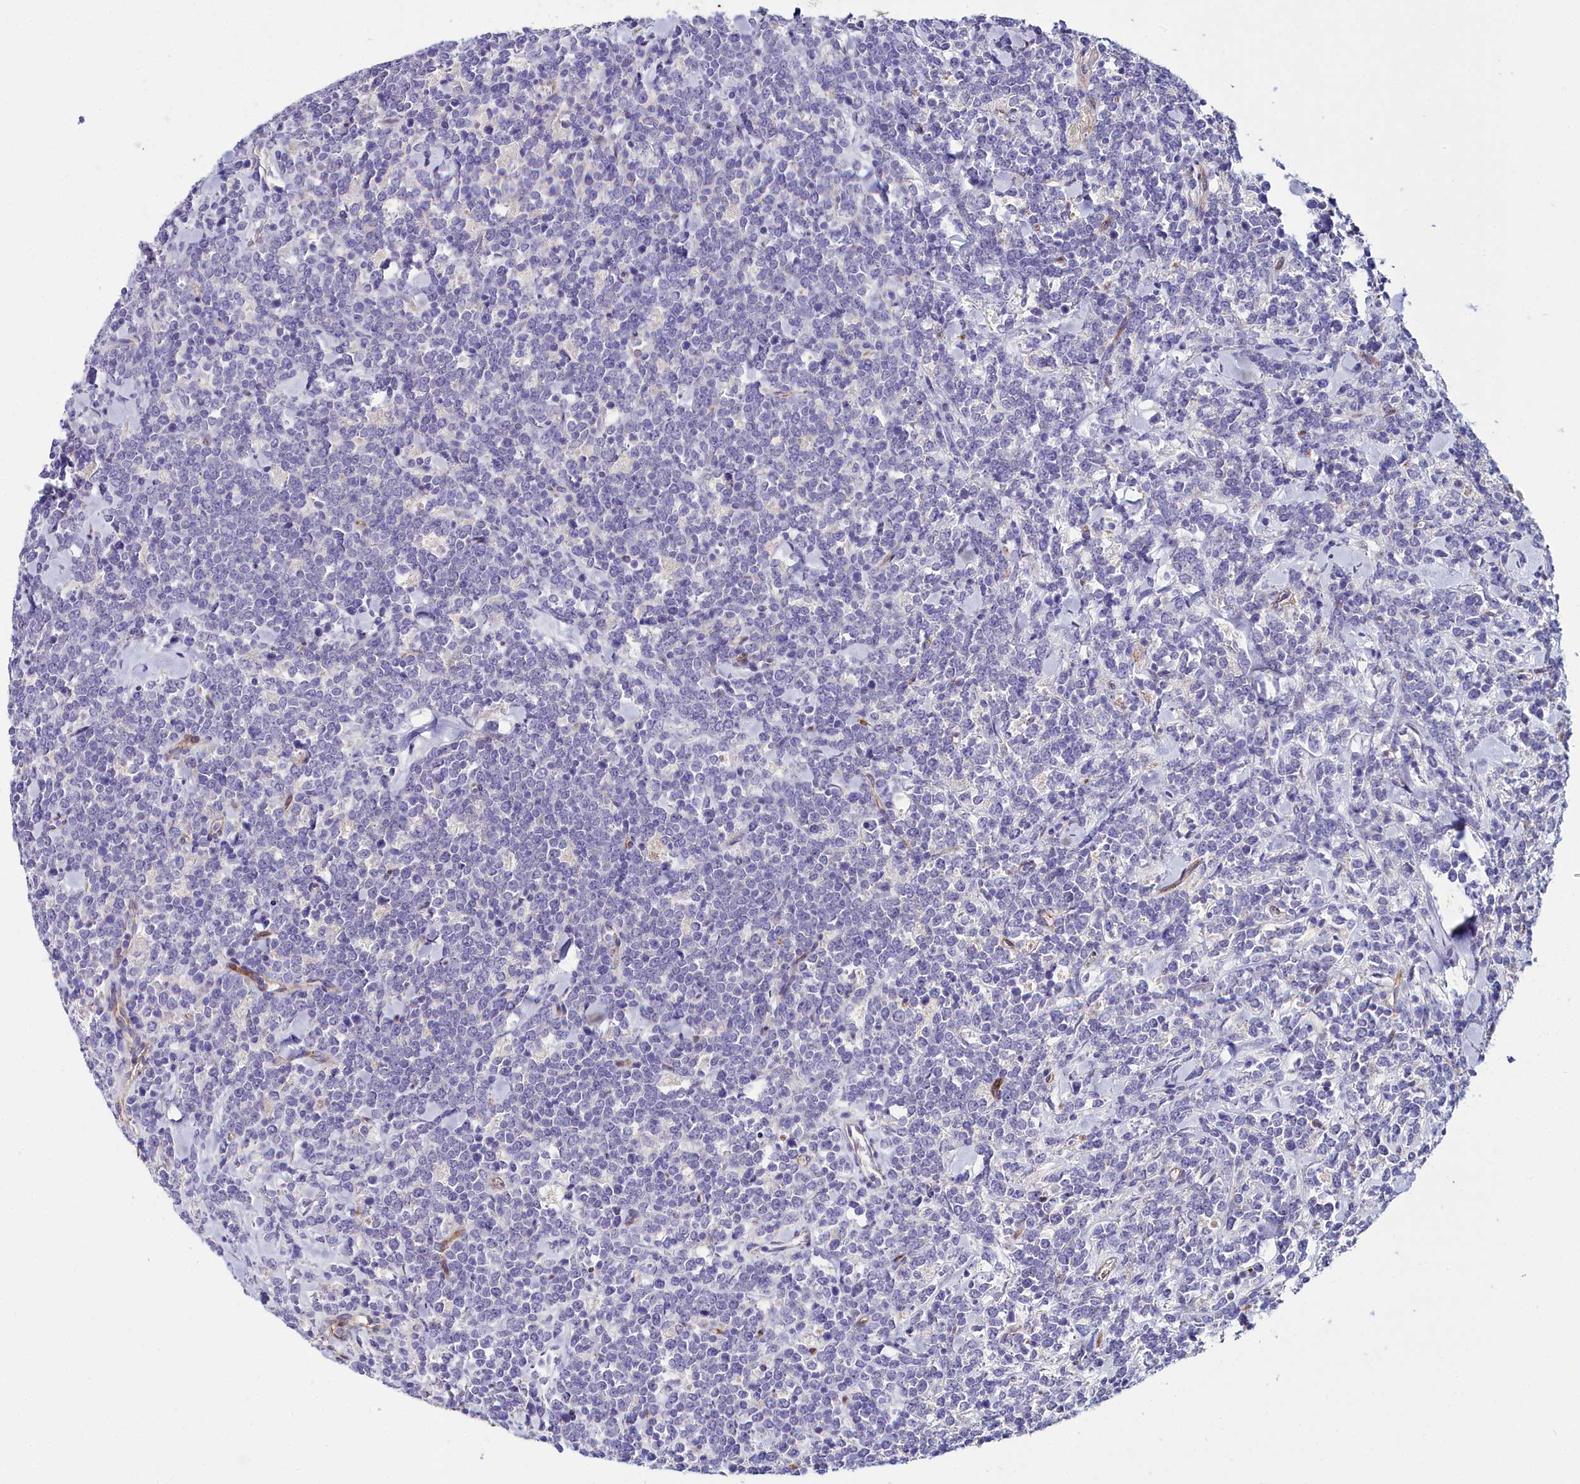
{"staining": {"intensity": "negative", "quantity": "none", "location": "none"}, "tissue": "lymphoma", "cell_type": "Tumor cells", "image_type": "cancer", "snomed": [{"axis": "morphology", "description": "Malignant lymphoma, non-Hodgkin's type, High grade"}, {"axis": "topography", "description": "Small intestine"}], "caption": "Immunohistochemical staining of human lymphoma demonstrates no significant positivity in tumor cells.", "gene": "CYP4F11", "patient": {"sex": "male", "age": 8}}